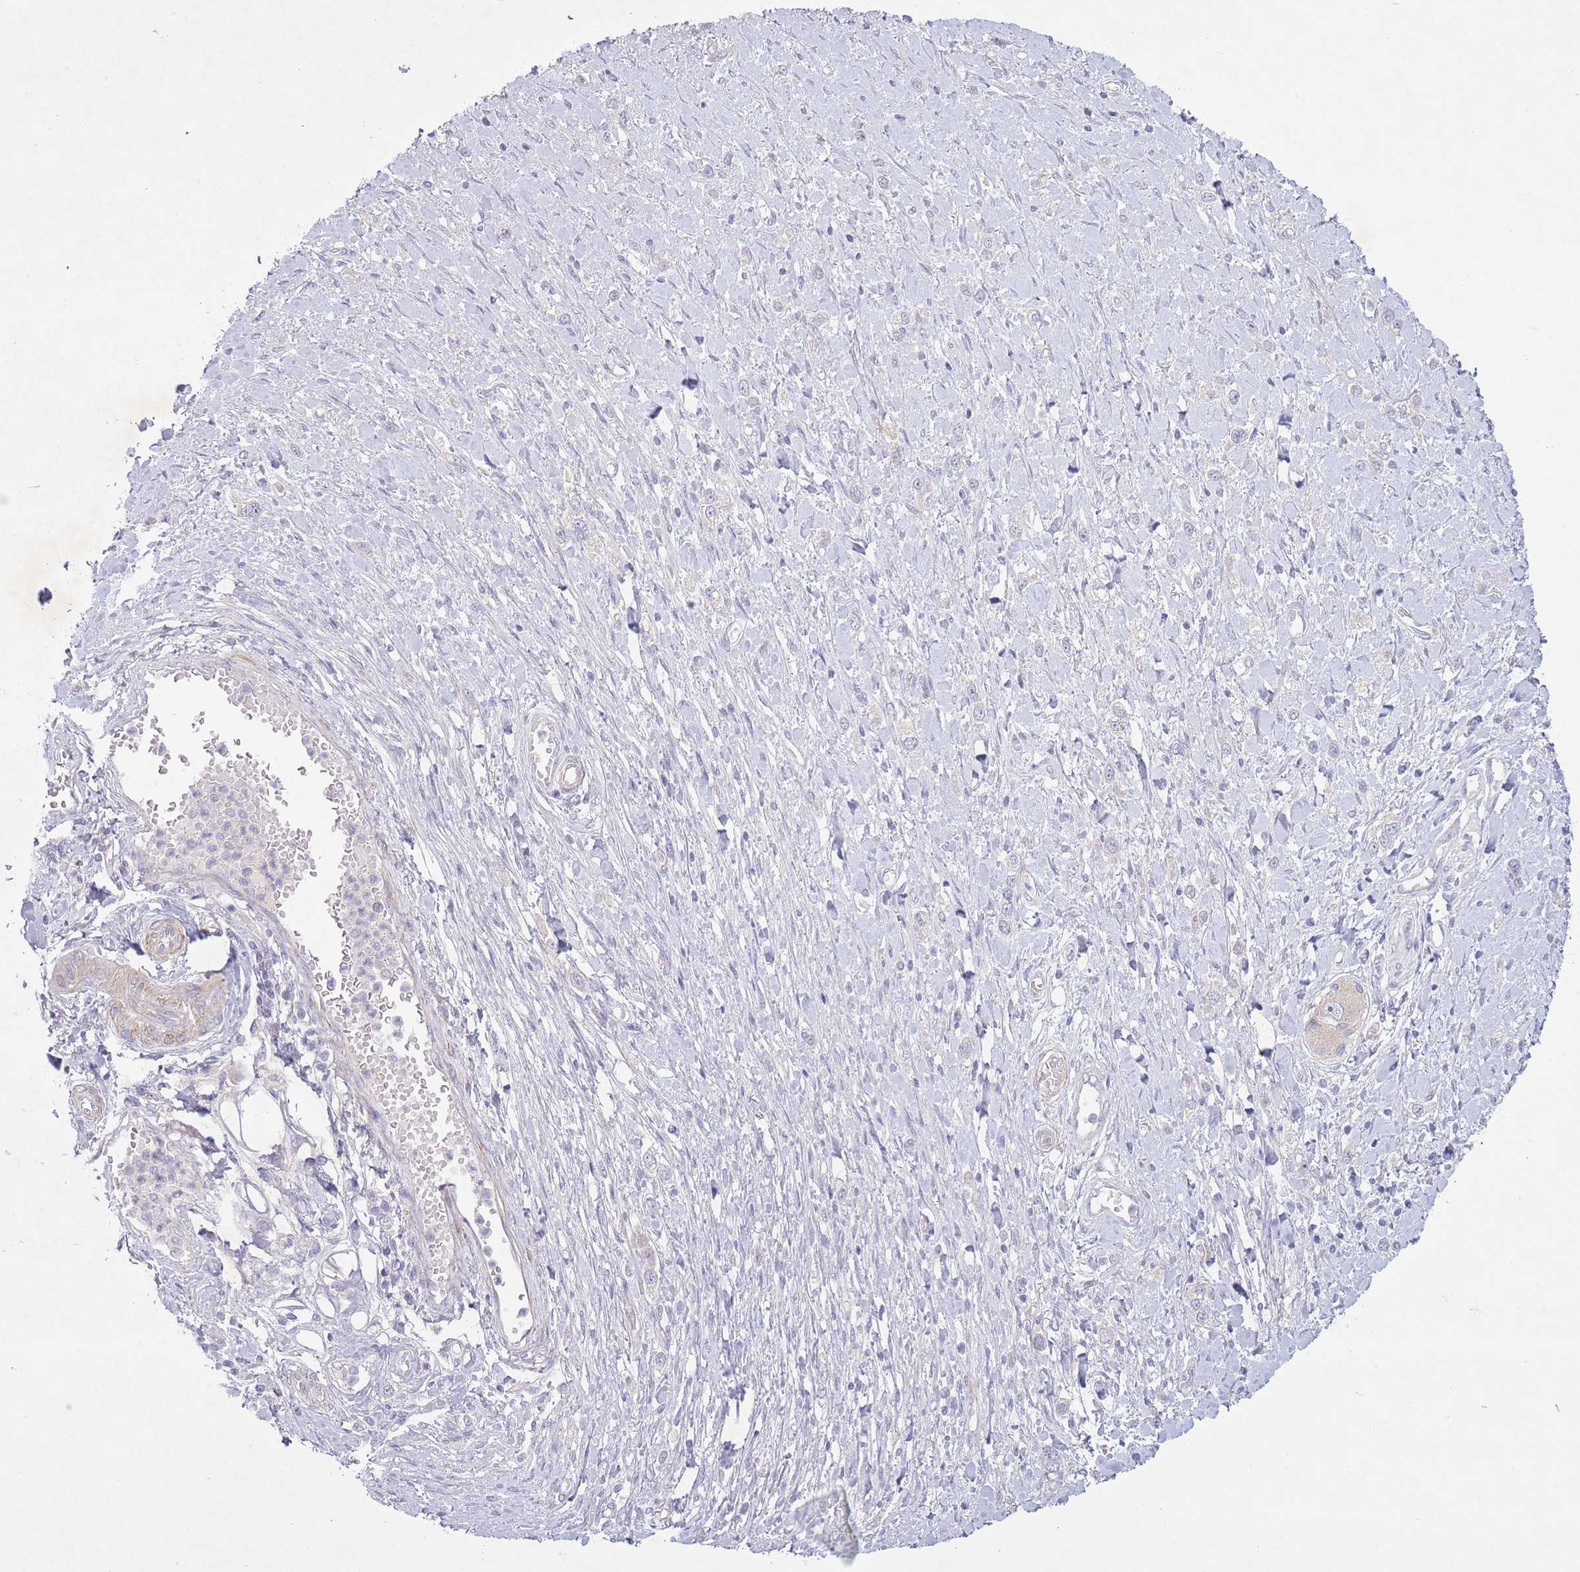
{"staining": {"intensity": "negative", "quantity": "none", "location": "none"}, "tissue": "stomach cancer", "cell_type": "Tumor cells", "image_type": "cancer", "snomed": [{"axis": "morphology", "description": "Adenocarcinoma, NOS"}, {"axis": "topography", "description": "Stomach"}], "caption": "The histopathology image exhibits no staining of tumor cells in stomach cancer. (DAB immunohistochemistry (IHC) with hematoxylin counter stain).", "gene": "PNPLA5", "patient": {"sex": "female", "age": 65}}